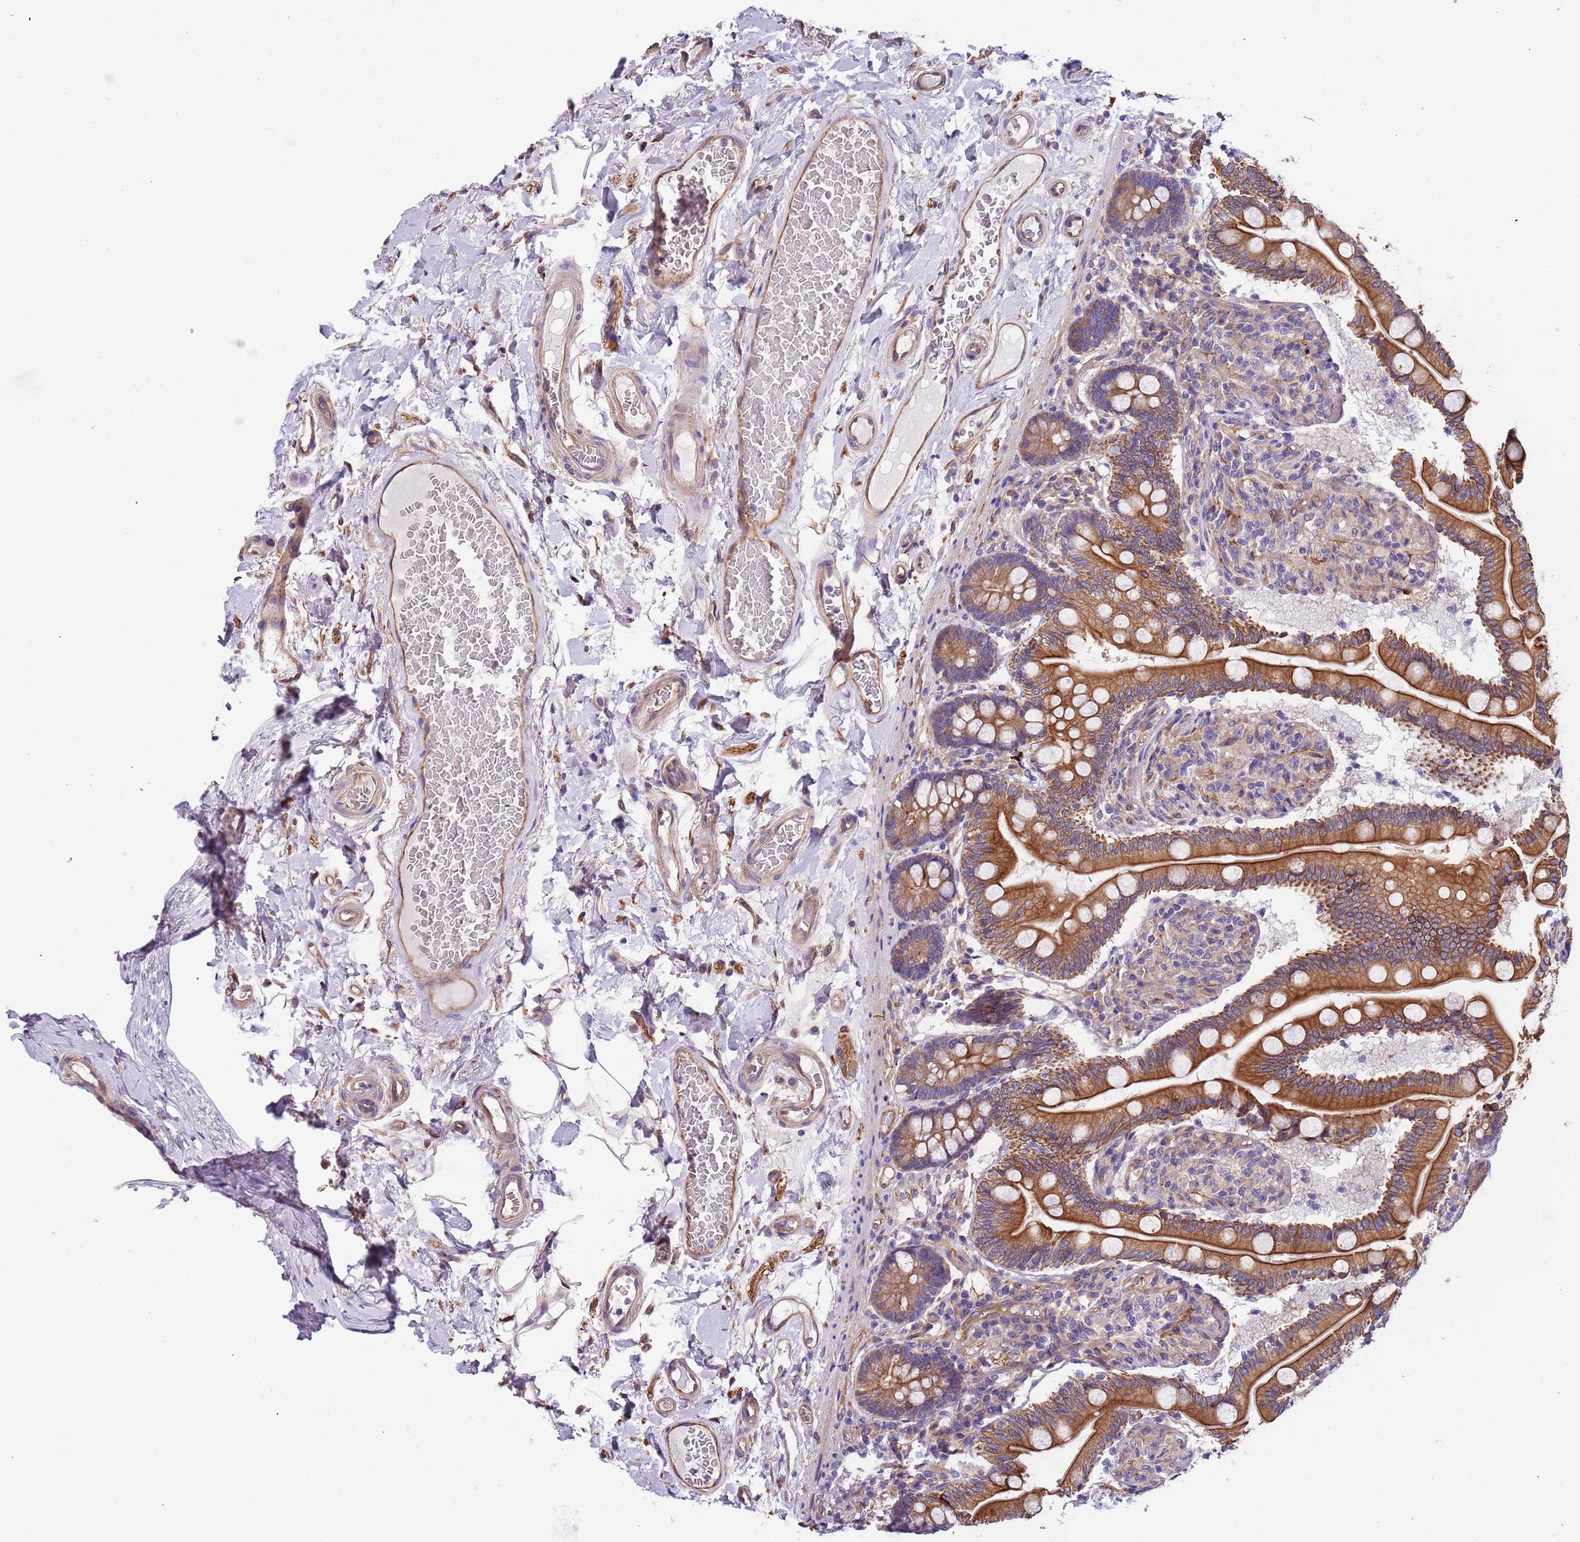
{"staining": {"intensity": "strong", "quantity": ">75%", "location": "cytoplasmic/membranous"}, "tissue": "small intestine", "cell_type": "Glandular cells", "image_type": "normal", "snomed": [{"axis": "morphology", "description": "Normal tissue, NOS"}, {"axis": "topography", "description": "Small intestine"}], "caption": "DAB immunohistochemical staining of benign human small intestine demonstrates strong cytoplasmic/membranous protein positivity in about >75% of glandular cells. (DAB = brown stain, brightfield microscopy at high magnification).", "gene": "LAMB4", "patient": {"sex": "female", "age": 64}}